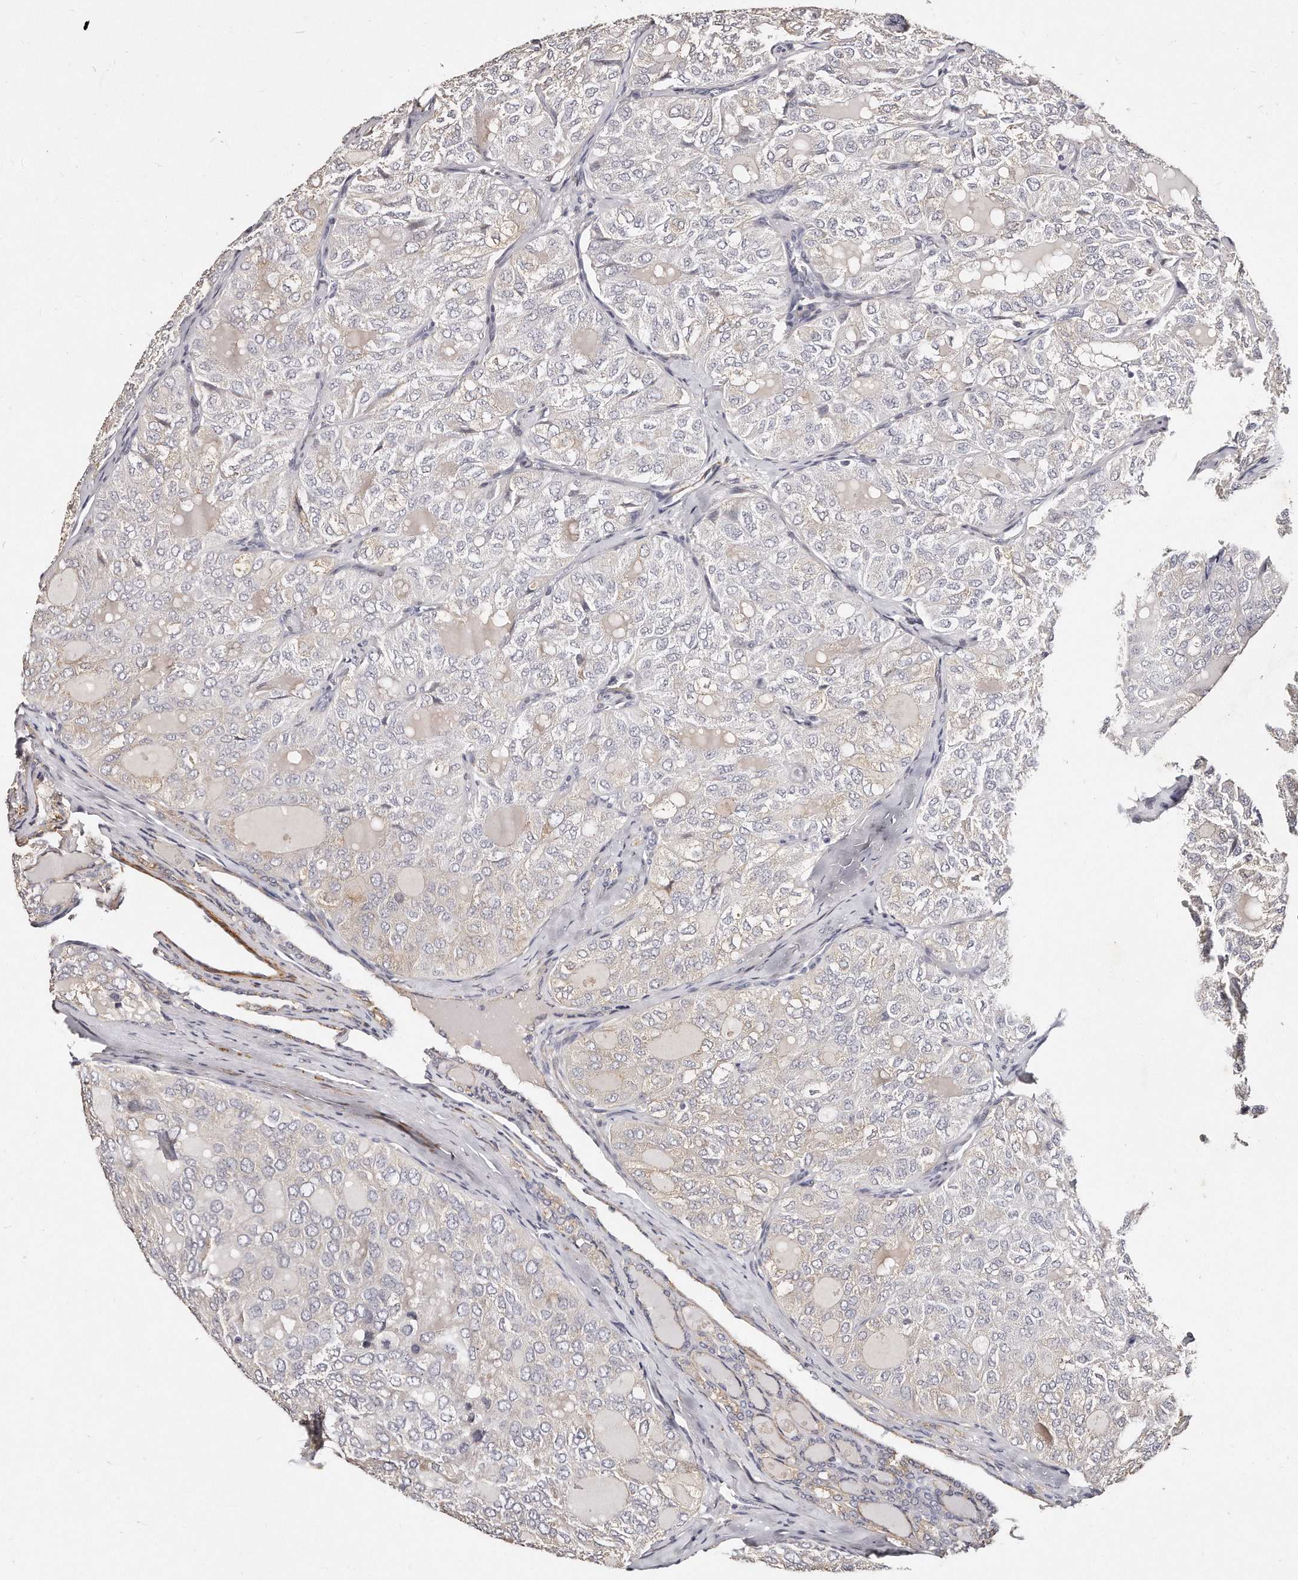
{"staining": {"intensity": "negative", "quantity": "none", "location": "none"}, "tissue": "thyroid cancer", "cell_type": "Tumor cells", "image_type": "cancer", "snomed": [{"axis": "morphology", "description": "Follicular adenoma carcinoma, NOS"}, {"axis": "topography", "description": "Thyroid gland"}], "caption": "Immunohistochemistry of thyroid cancer reveals no expression in tumor cells.", "gene": "LMOD1", "patient": {"sex": "male", "age": 75}}